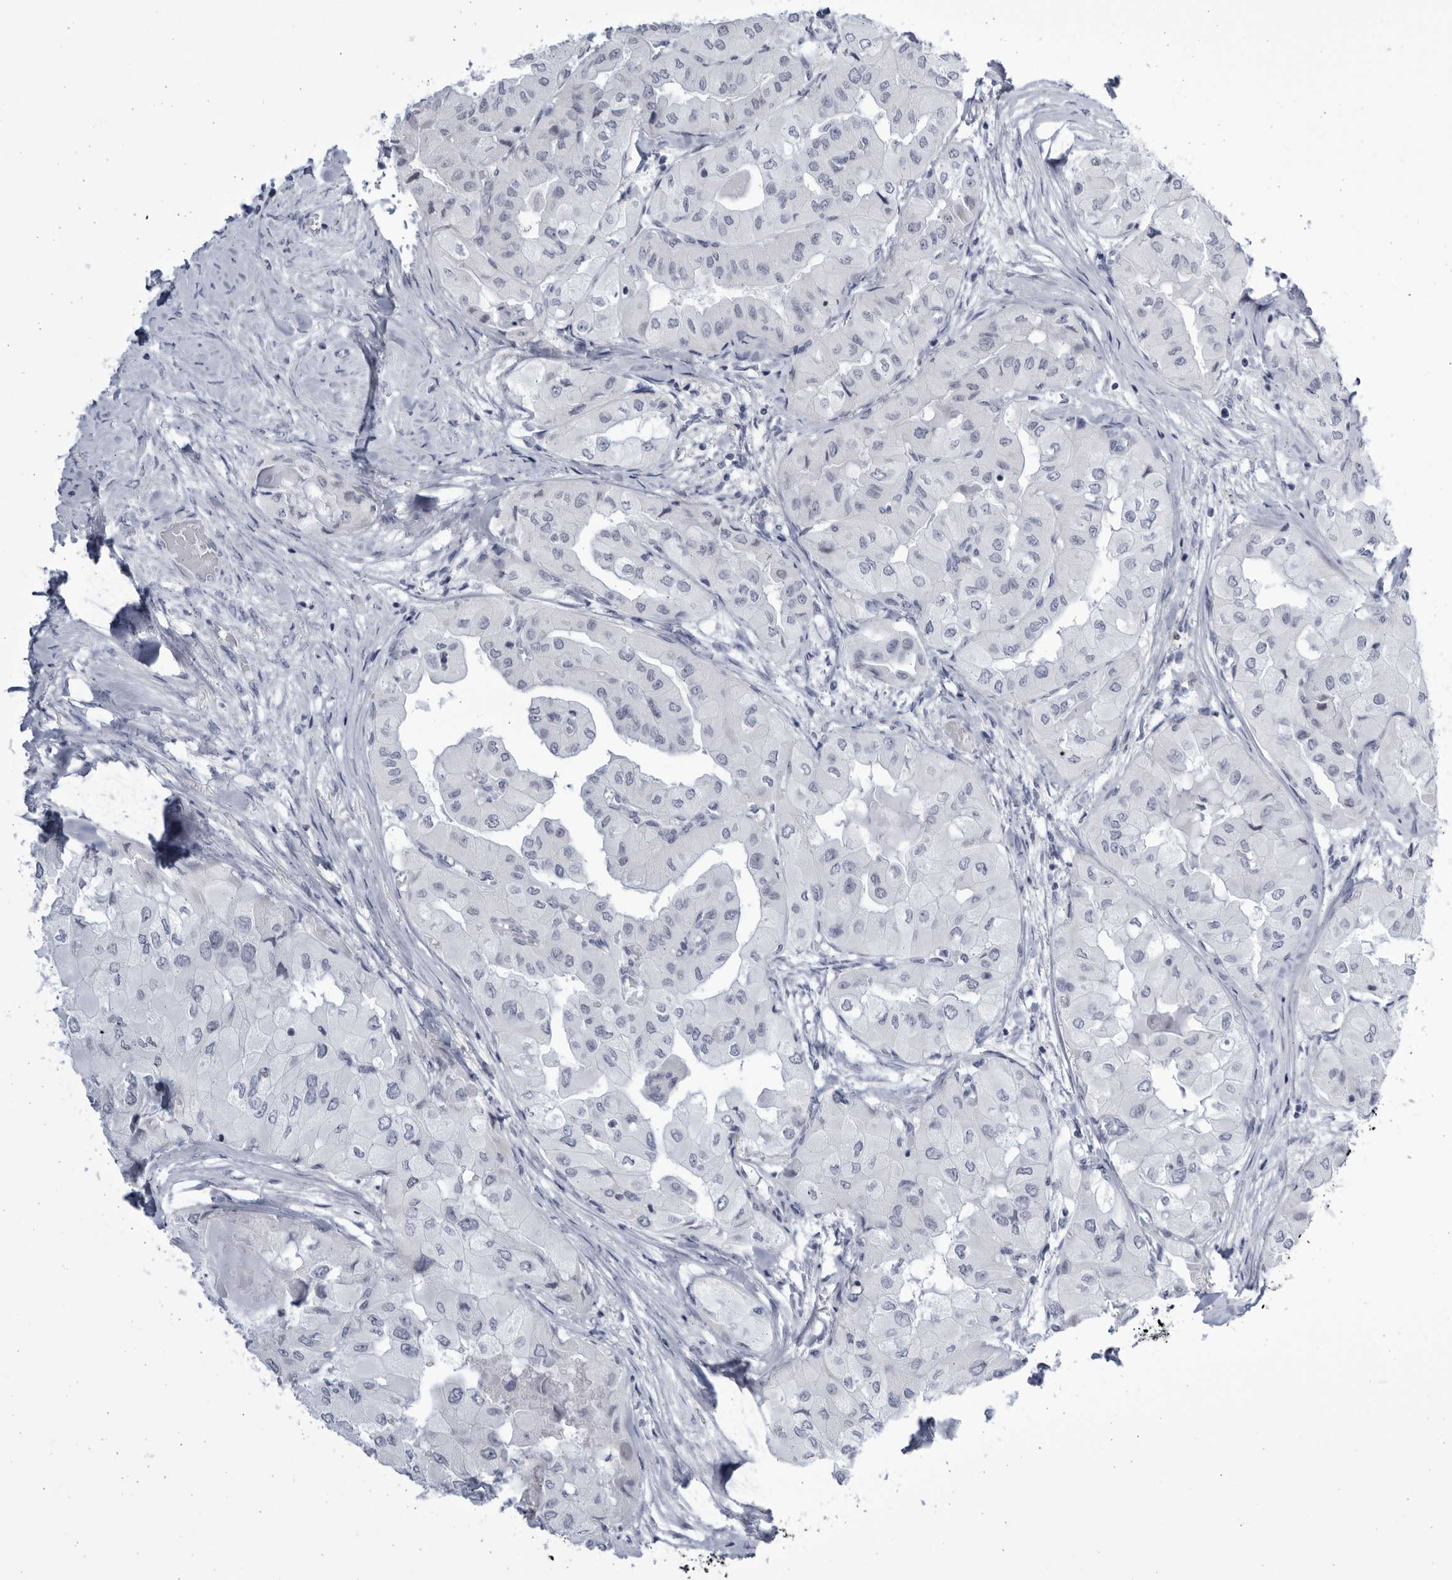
{"staining": {"intensity": "negative", "quantity": "none", "location": "none"}, "tissue": "thyroid cancer", "cell_type": "Tumor cells", "image_type": "cancer", "snomed": [{"axis": "morphology", "description": "Papillary adenocarcinoma, NOS"}, {"axis": "topography", "description": "Thyroid gland"}], "caption": "Tumor cells are negative for protein expression in human papillary adenocarcinoma (thyroid).", "gene": "CCDC181", "patient": {"sex": "female", "age": 59}}